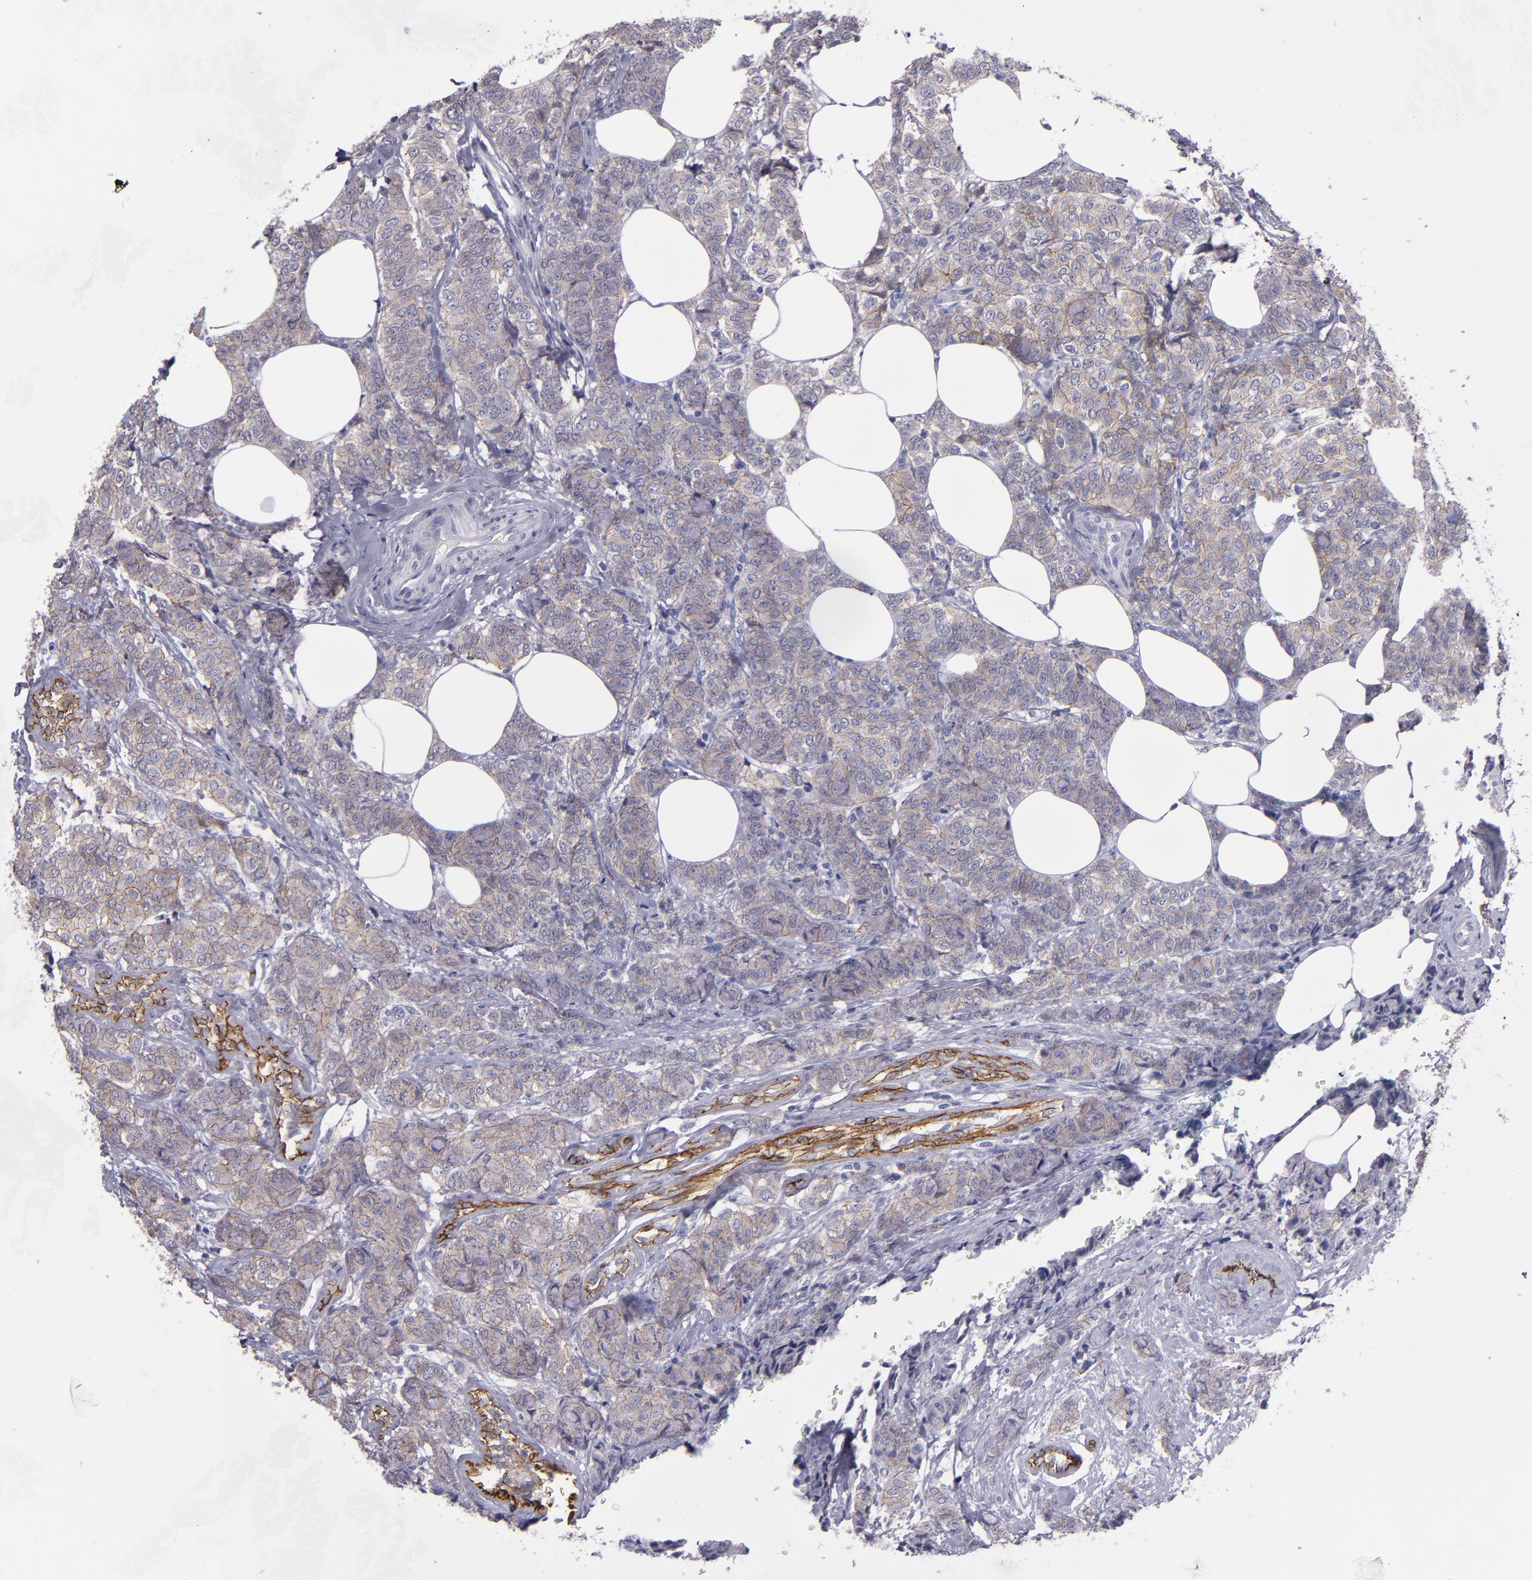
{"staining": {"intensity": "weak", "quantity": ">75%", "location": "cytoplasmic/membranous"}, "tissue": "breast cancer", "cell_type": "Tumor cells", "image_type": "cancer", "snomed": [{"axis": "morphology", "description": "Lobular carcinoma"}, {"axis": "topography", "description": "Breast"}], "caption": "Breast cancer (lobular carcinoma) tissue reveals weak cytoplasmic/membranous expression in about >75% of tumor cells", "gene": "CDH3", "patient": {"sex": "female", "age": 60}}